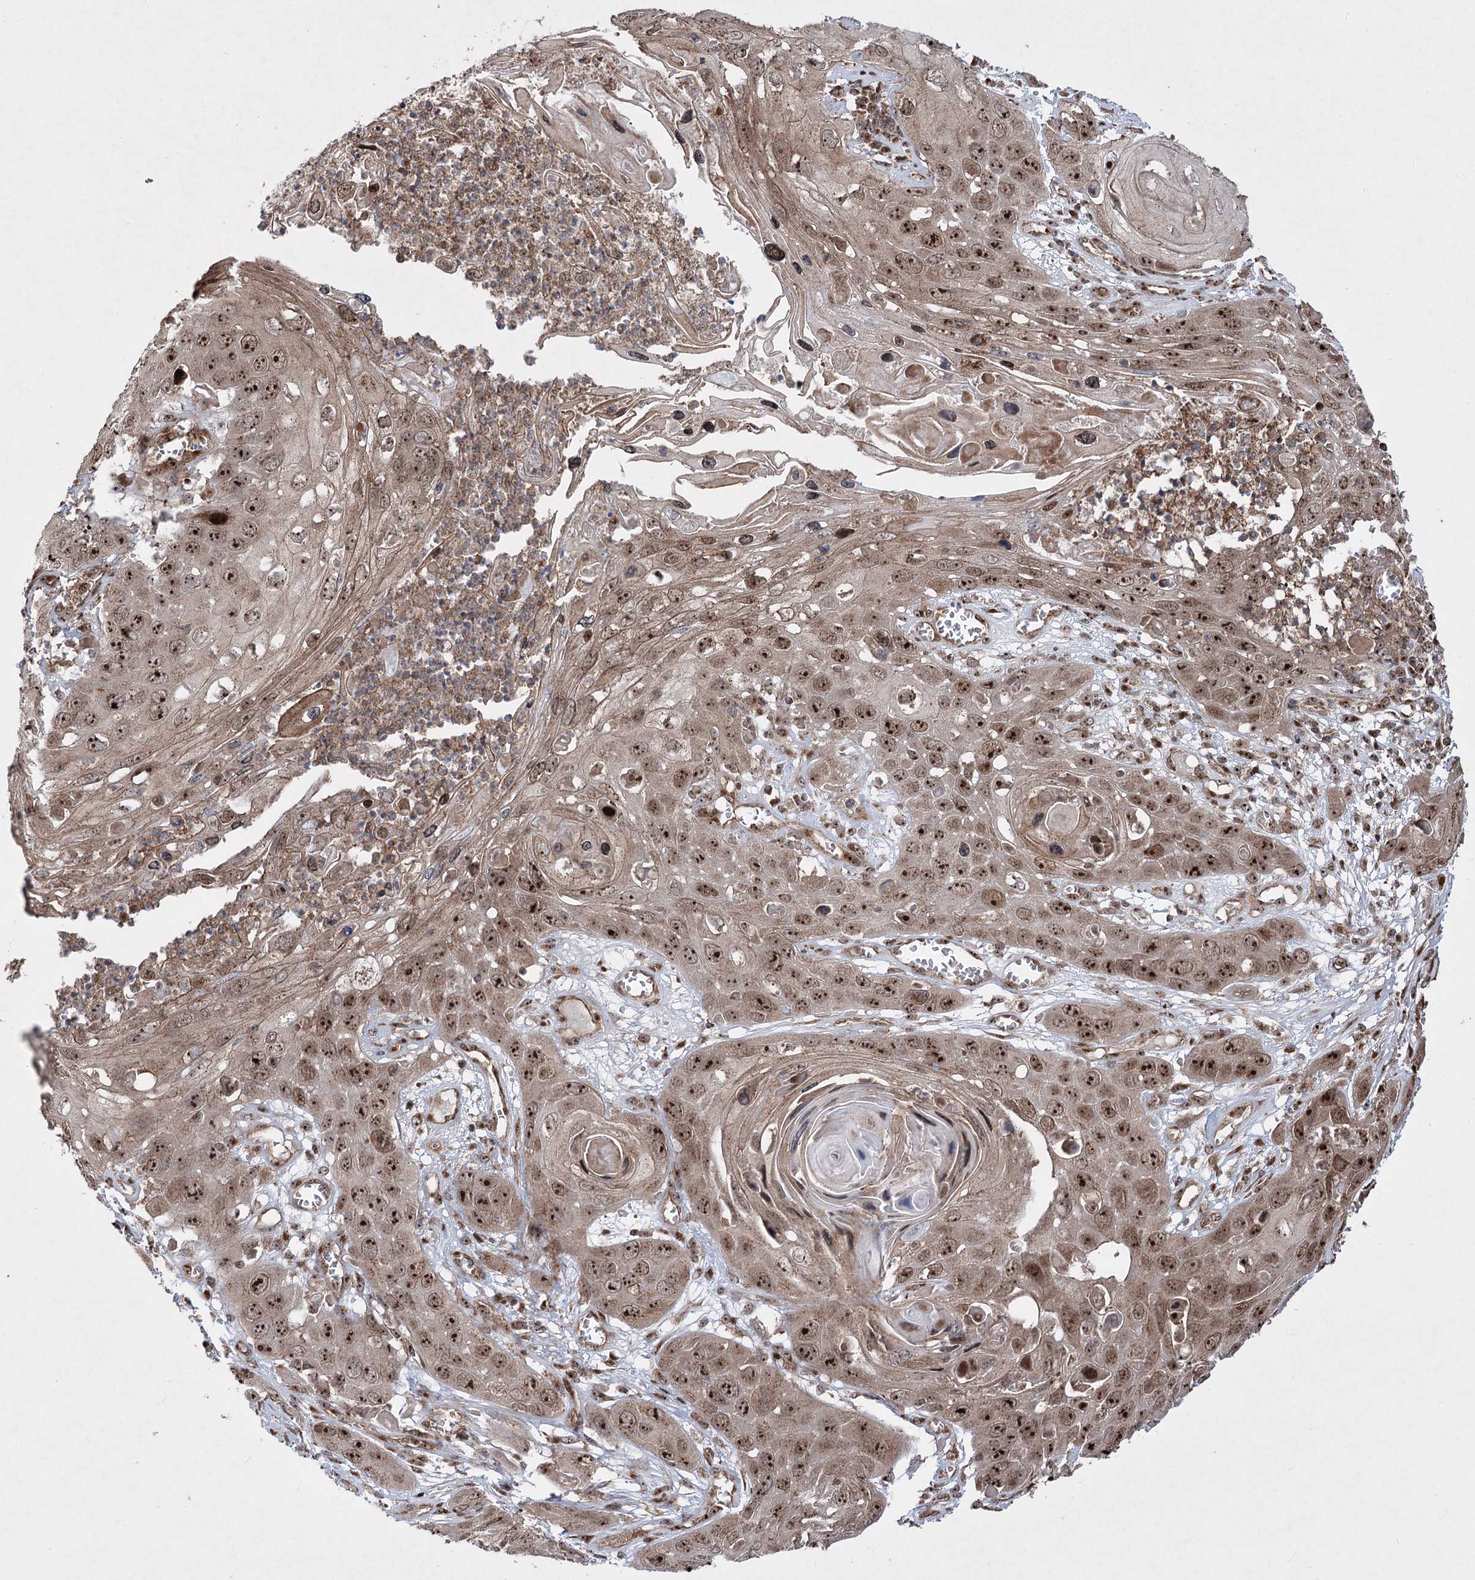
{"staining": {"intensity": "strong", "quantity": ">75%", "location": "nuclear"}, "tissue": "skin cancer", "cell_type": "Tumor cells", "image_type": "cancer", "snomed": [{"axis": "morphology", "description": "Squamous cell carcinoma, NOS"}, {"axis": "topography", "description": "Skin"}], "caption": "About >75% of tumor cells in skin cancer (squamous cell carcinoma) reveal strong nuclear protein positivity as visualized by brown immunohistochemical staining.", "gene": "SERINC5", "patient": {"sex": "male", "age": 55}}